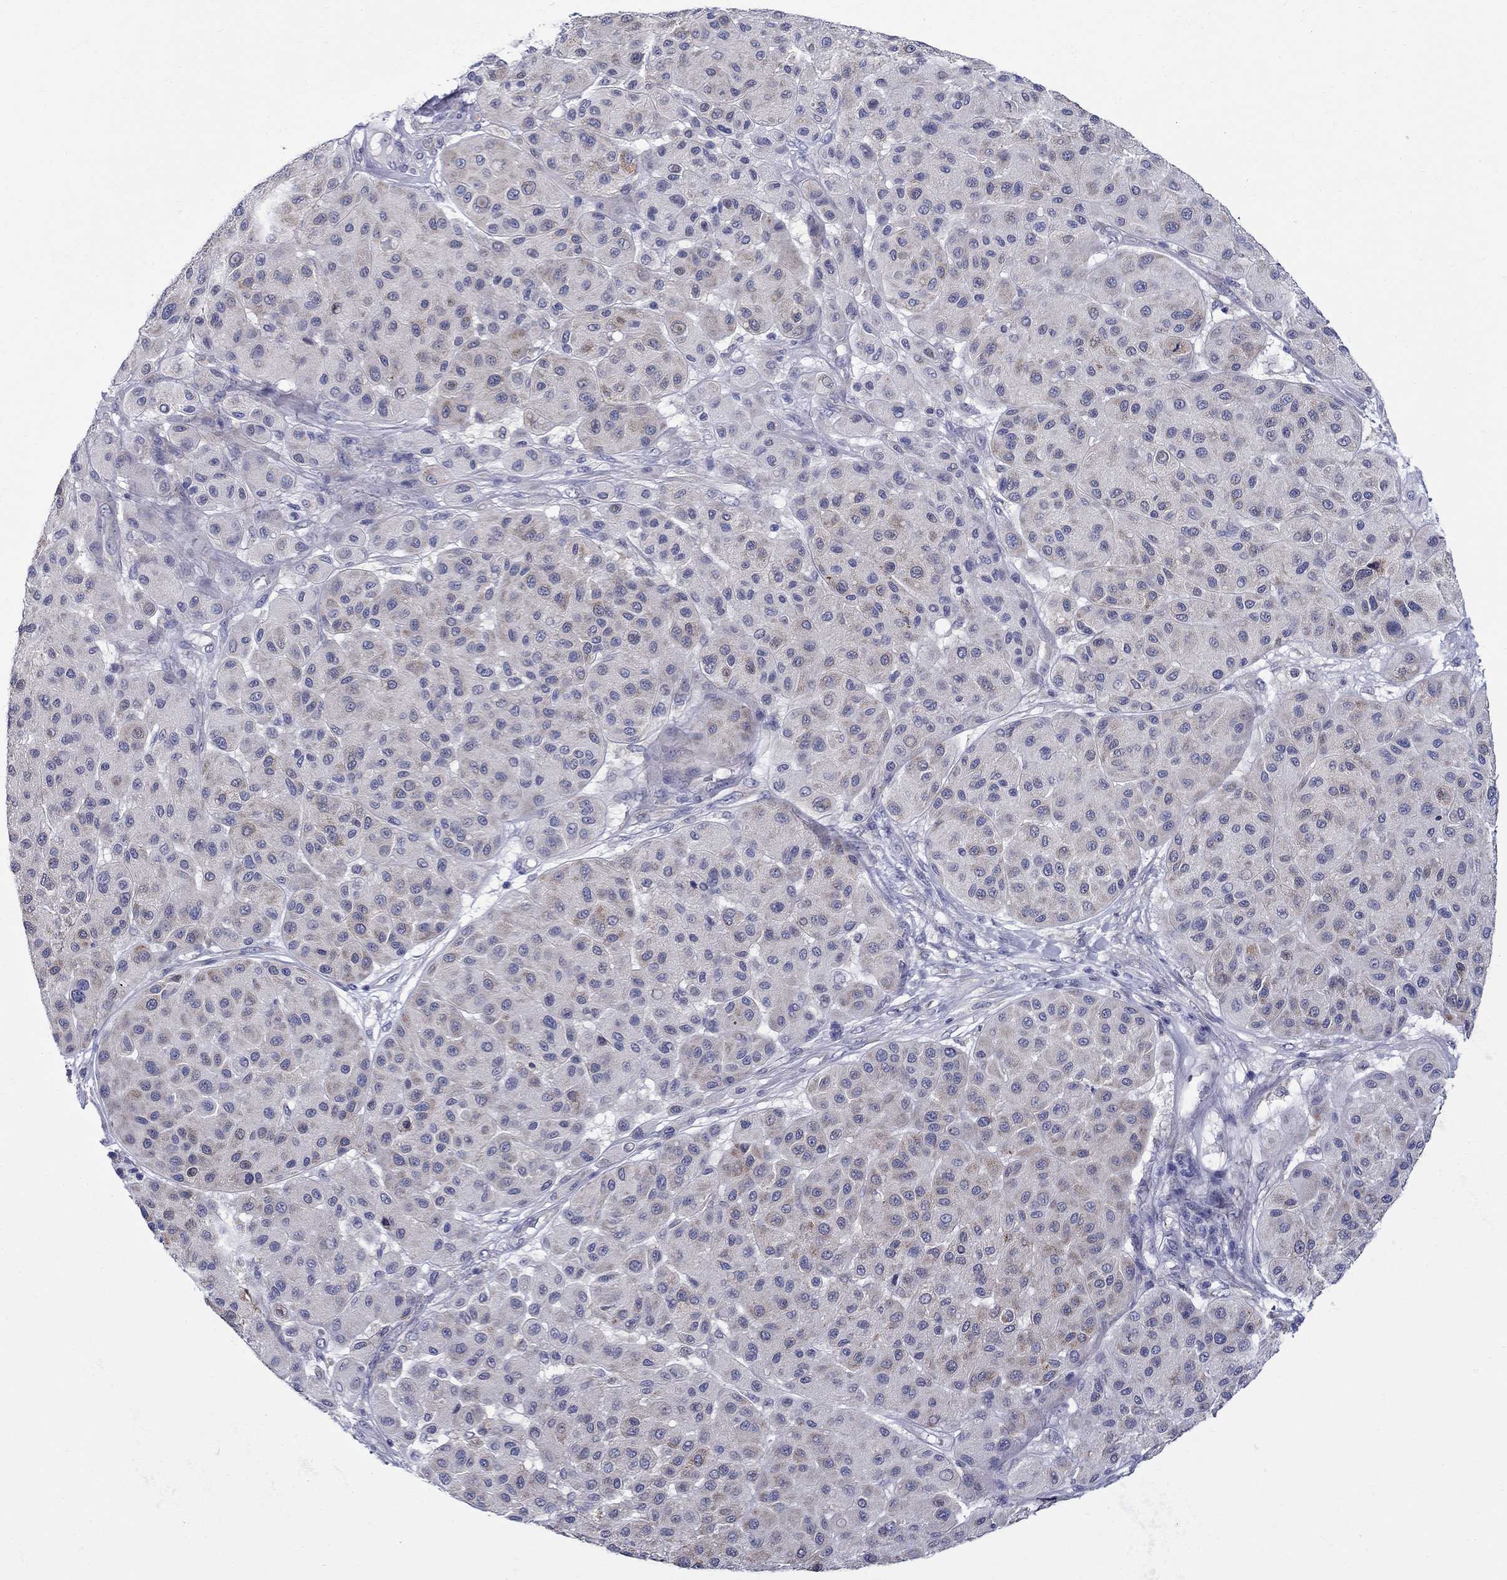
{"staining": {"intensity": "negative", "quantity": "none", "location": "none"}, "tissue": "melanoma", "cell_type": "Tumor cells", "image_type": "cancer", "snomed": [{"axis": "morphology", "description": "Malignant melanoma, Metastatic site"}, {"axis": "topography", "description": "Smooth muscle"}], "caption": "An image of malignant melanoma (metastatic site) stained for a protein reveals no brown staining in tumor cells. (IHC, brightfield microscopy, high magnification).", "gene": "QRFPR", "patient": {"sex": "male", "age": 41}}